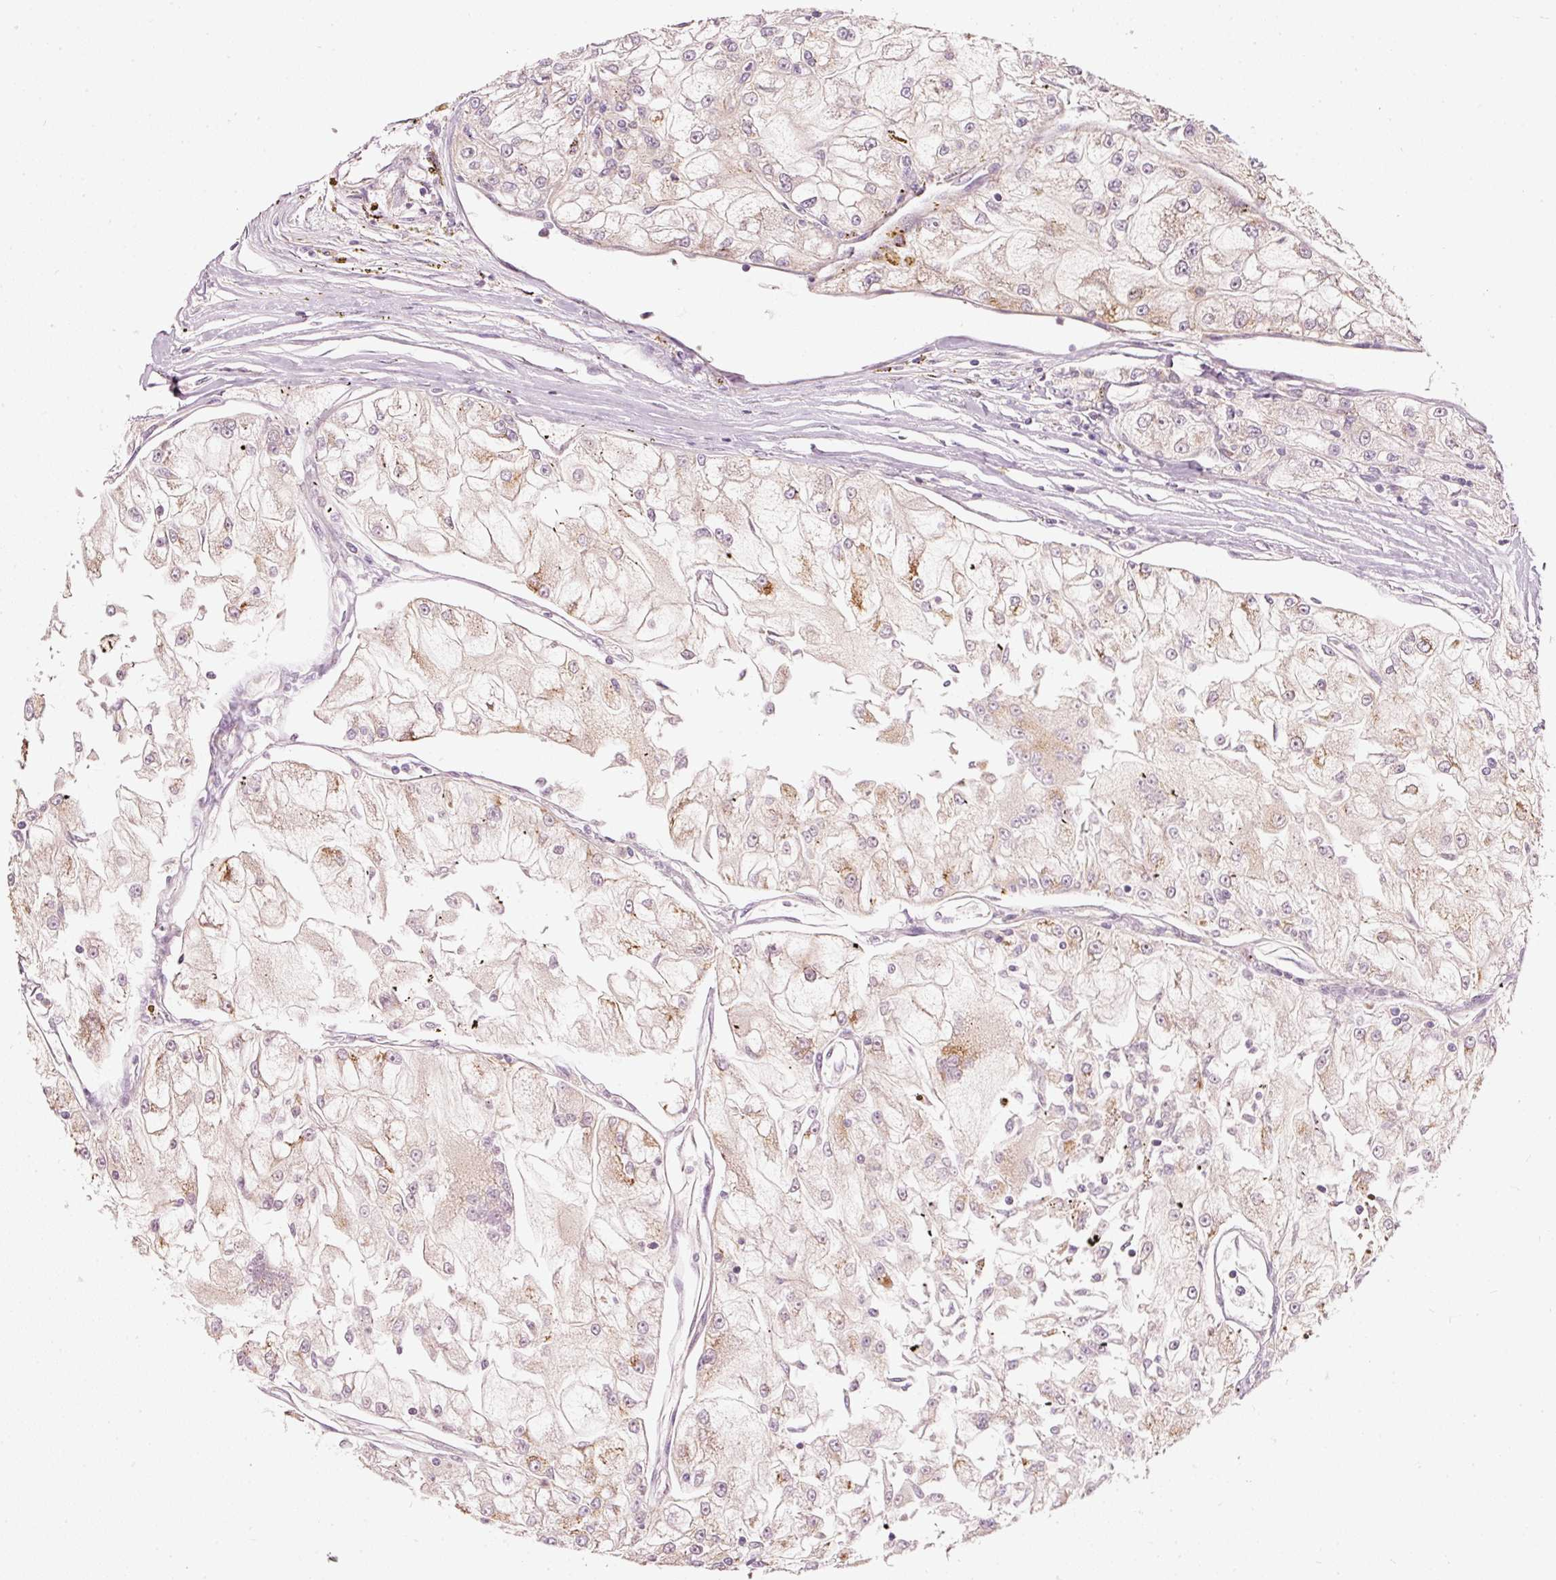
{"staining": {"intensity": "moderate", "quantity": "<25%", "location": "cytoplasmic/membranous"}, "tissue": "renal cancer", "cell_type": "Tumor cells", "image_type": "cancer", "snomed": [{"axis": "morphology", "description": "Adenocarcinoma, NOS"}, {"axis": "topography", "description": "Kidney"}], "caption": "A high-resolution histopathology image shows immunohistochemistry staining of renal cancer, which reveals moderate cytoplasmic/membranous expression in approximately <25% of tumor cells. (DAB IHC, brown staining for protein, blue staining for nuclei).", "gene": "KLHL21", "patient": {"sex": "female", "age": 72}}